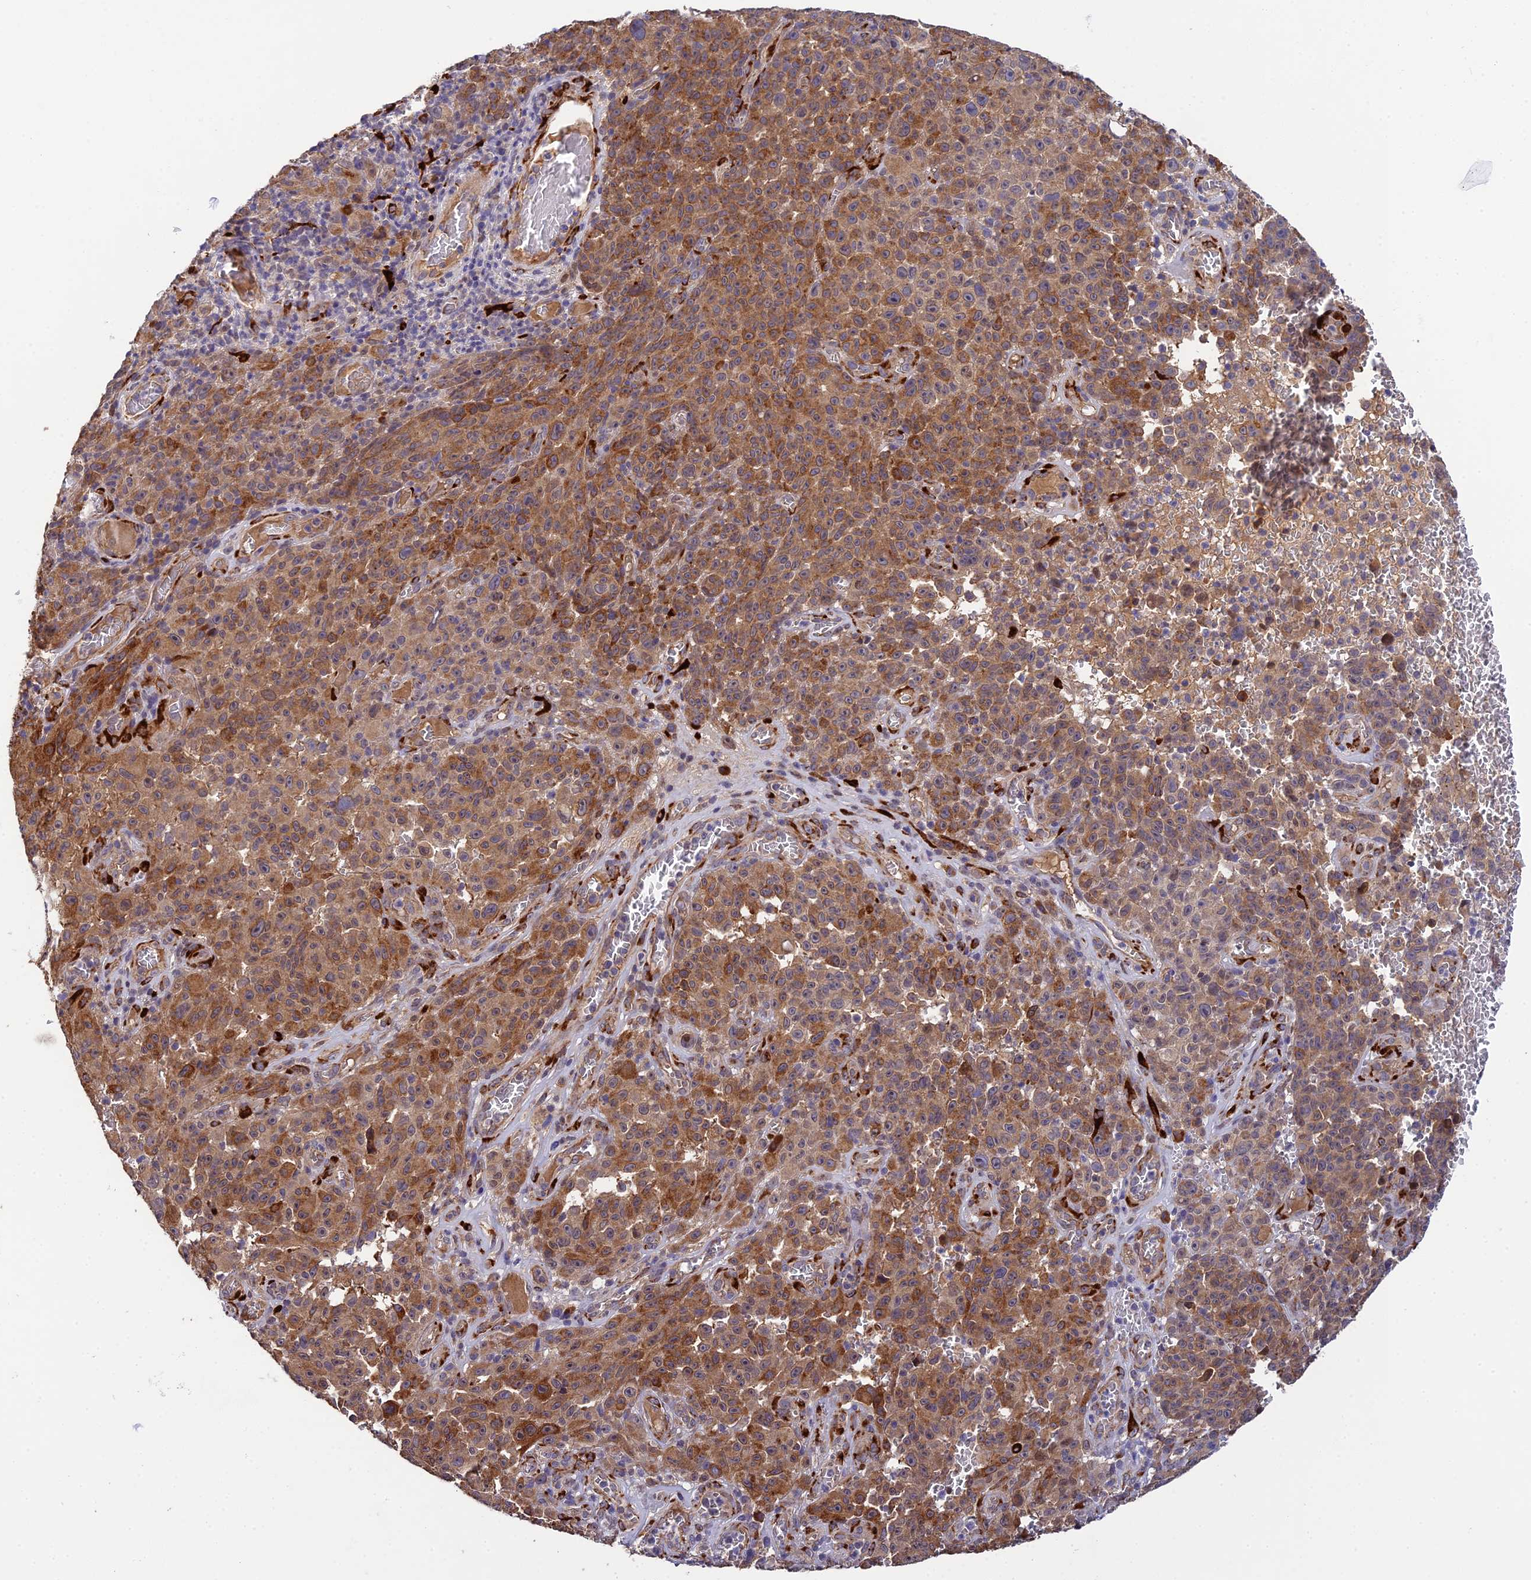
{"staining": {"intensity": "moderate", "quantity": ">75%", "location": "cytoplasmic/membranous"}, "tissue": "melanoma", "cell_type": "Tumor cells", "image_type": "cancer", "snomed": [{"axis": "morphology", "description": "Malignant melanoma, NOS"}, {"axis": "topography", "description": "Skin"}], "caption": "Malignant melanoma stained with DAB immunohistochemistry reveals medium levels of moderate cytoplasmic/membranous positivity in about >75% of tumor cells.", "gene": "P3H3", "patient": {"sex": "female", "age": 82}}